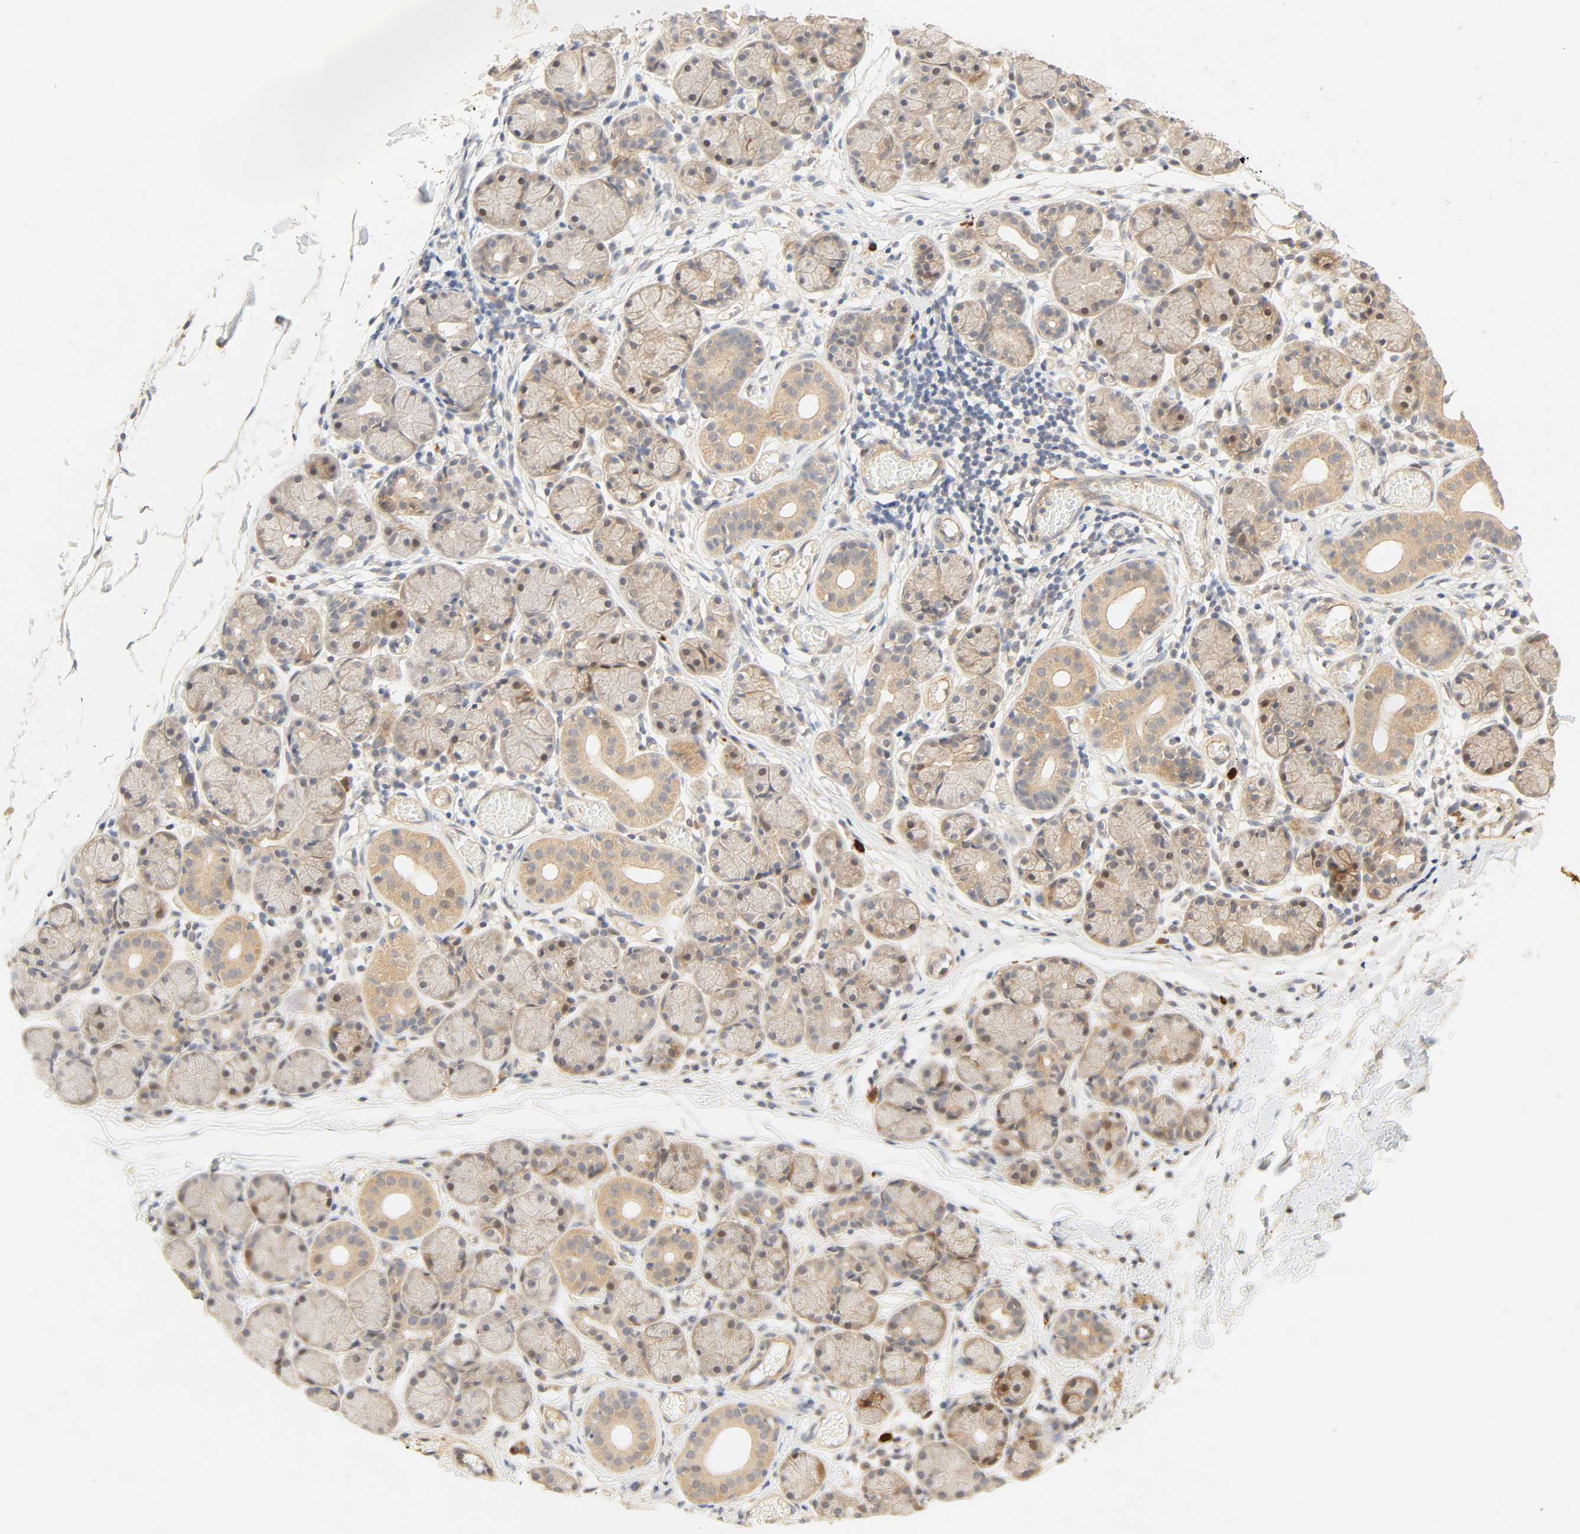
{"staining": {"intensity": "weak", "quantity": "25%-75%", "location": "cytoplasmic/membranous"}, "tissue": "salivary gland", "cell_type": "Glandular cells", "image_type": "normal", "snomed": [{"axis": "morphology", "description": "Normal tissue, NOS"}, {"axis": "topography", "description": "Salivary gland"}], "caption": "High-power microscopy captured an immunohistochemistry (IHC) image of normal salivary gland, revealing weak cytoplasmic/membranous positivity in approximately 25%-75% of glandular cells.", "gene": "CACNA1G", "patient": {"sex": "female", "age": 24}}